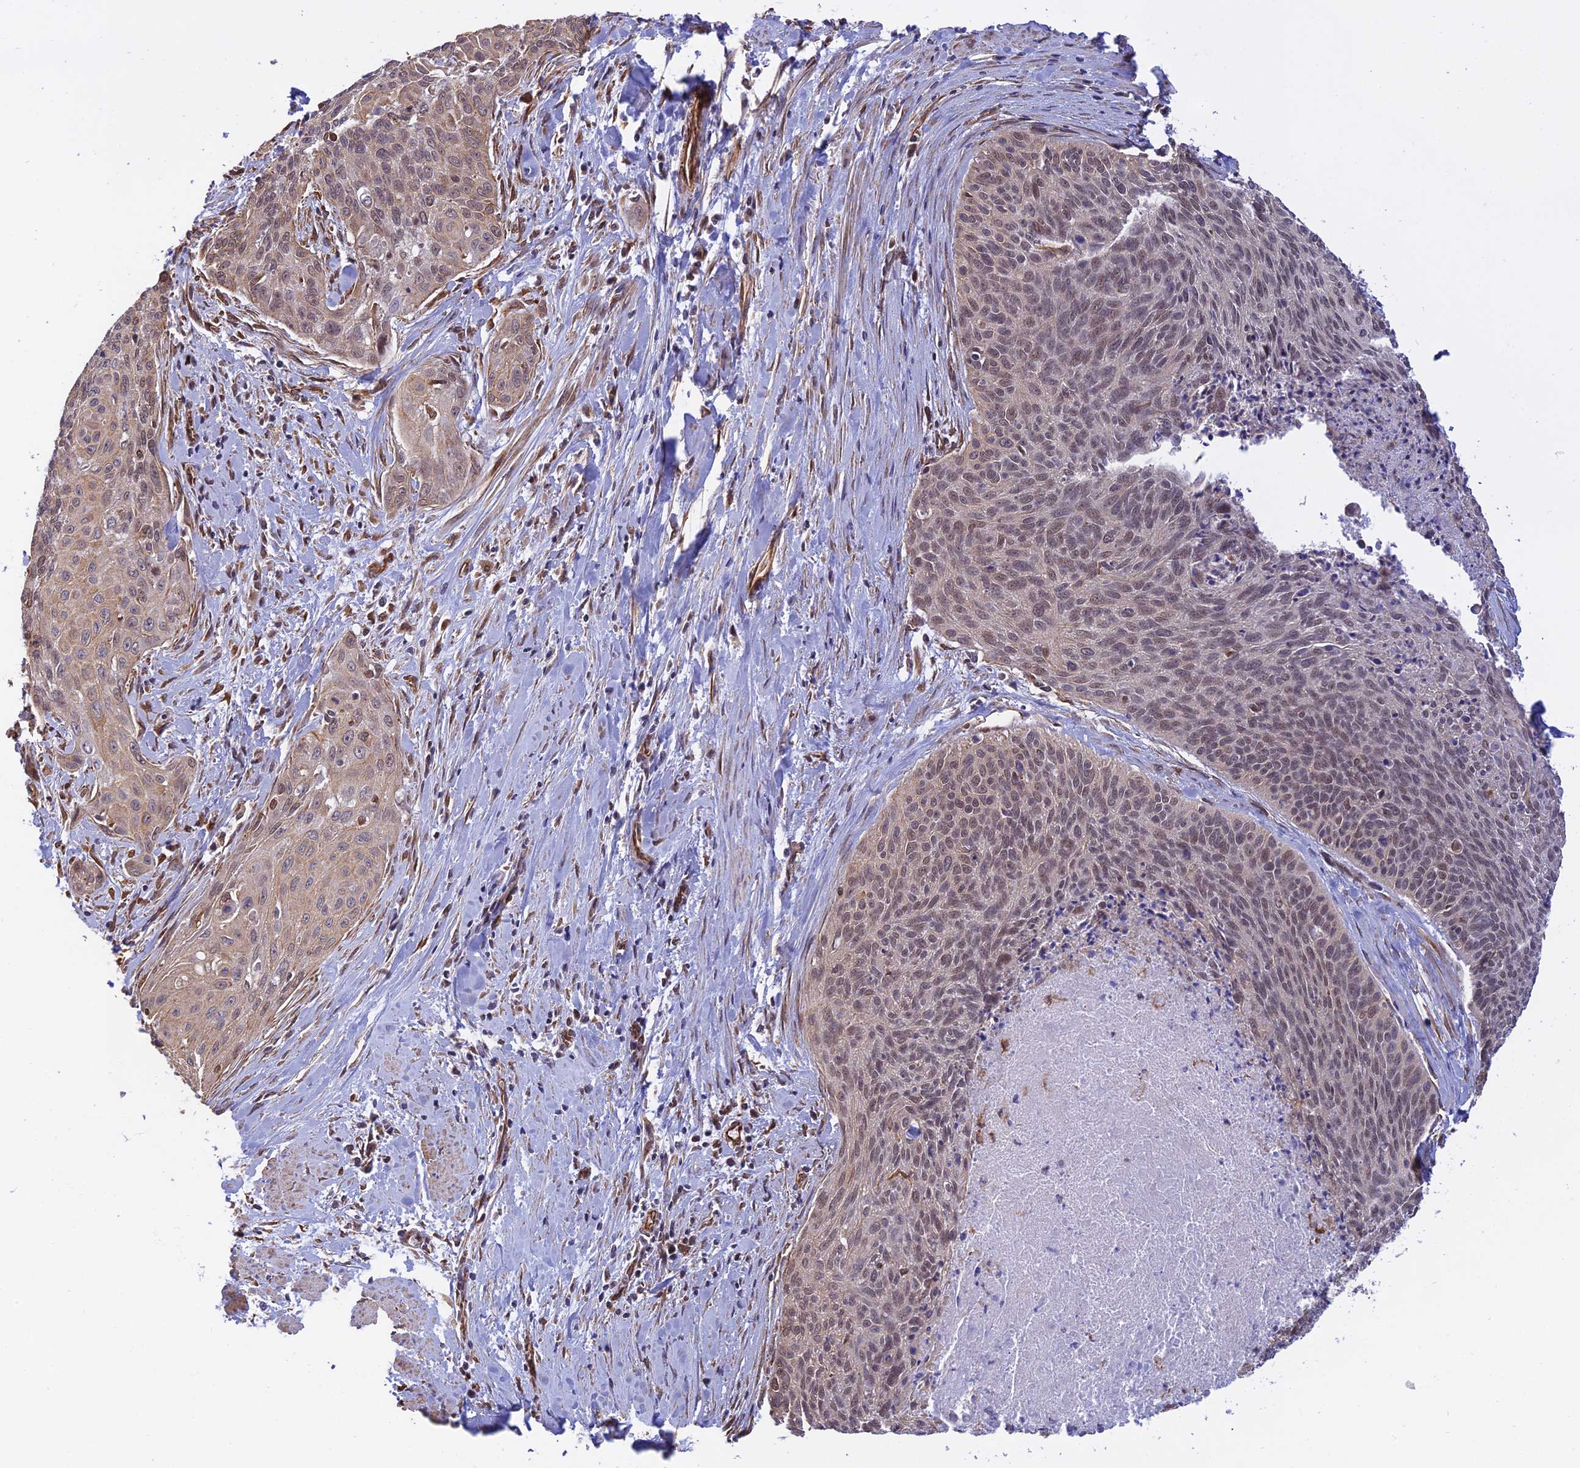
{"staining": {"intensity": "weak", "quantity": ">75%", "location": "cytoplasmic/membranous,nuclear"}, "tissue": "cervical cancer", "cell_type": "Tumor cells", "image_type": "cancer", "snomed": [{"axis": "morphology", "description": "Squamous cell carcinoma, NOS"}, {"axis": "topography", "description": "Cervix"}], "caption": "A brown stain labels weak cytoplasmic/membranous and nuclear expression of a protein in human cervical cancer tumor cells. Using DAB (3,3'-diaminobenzidine) (brown) and hematoxylin (blue) stains, captured at high magnification using brightfield microscopy.", "gene": "PAGR1", "patient": {"sex": "female", "age": 55}}